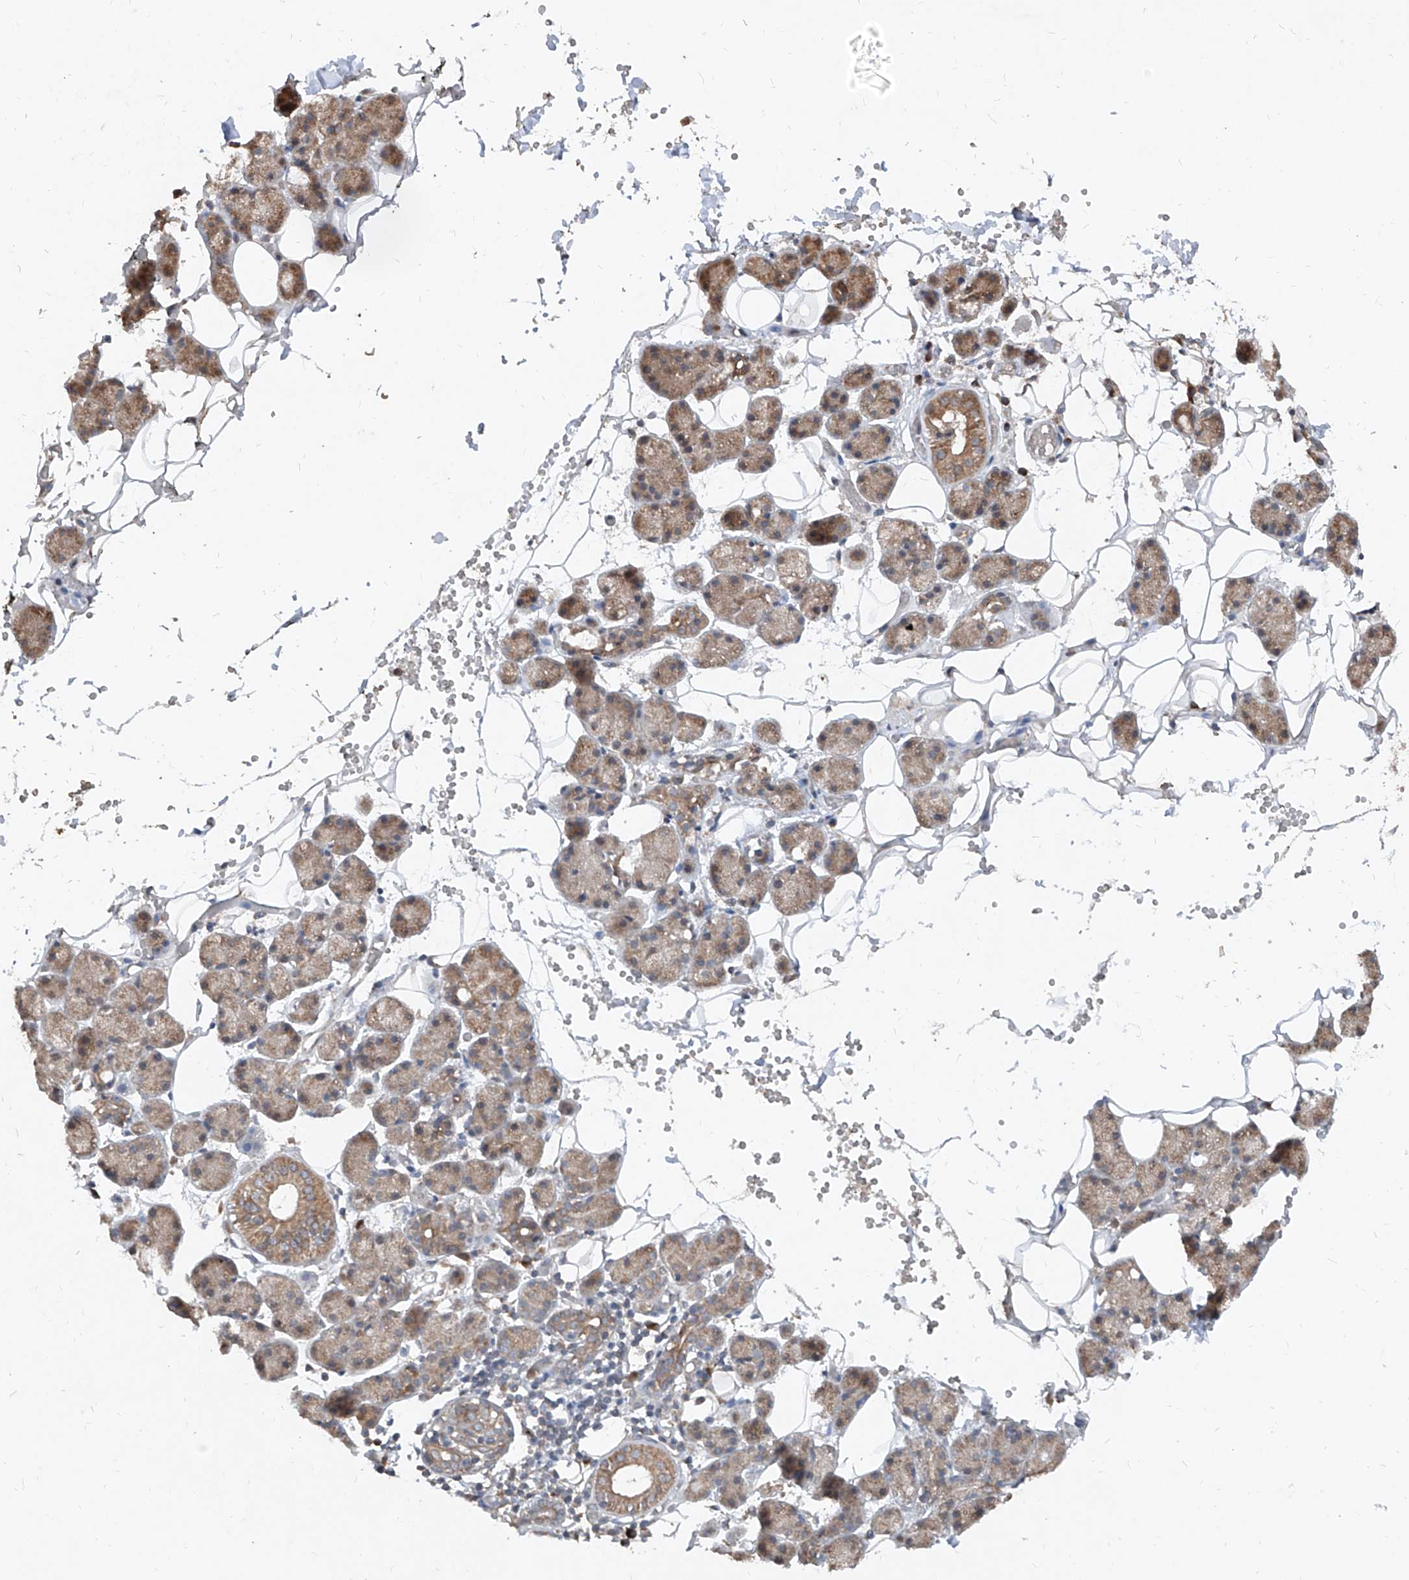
{"staining": {"intensity": "moderate", "quantity": ">75%", "location": "cytoplasmic/membranous"}, "tissue": "salivary gland", "cell_type": "Glandular cells", "image_type": "normal", "snomed": [{"axis": "morphology", "description": "Normal tissue, NOS"}, {"axis": "topography", "description": "Salivary gland"}], "caption": "Moderate cytoplasmic/membranous staining for a protein is identified in about >75% of glandular cells of benign salivary gland using immunohistochemistry (IHC).", "gene": "ABCD3", "patient": {"sex": "female", "age": 33}}